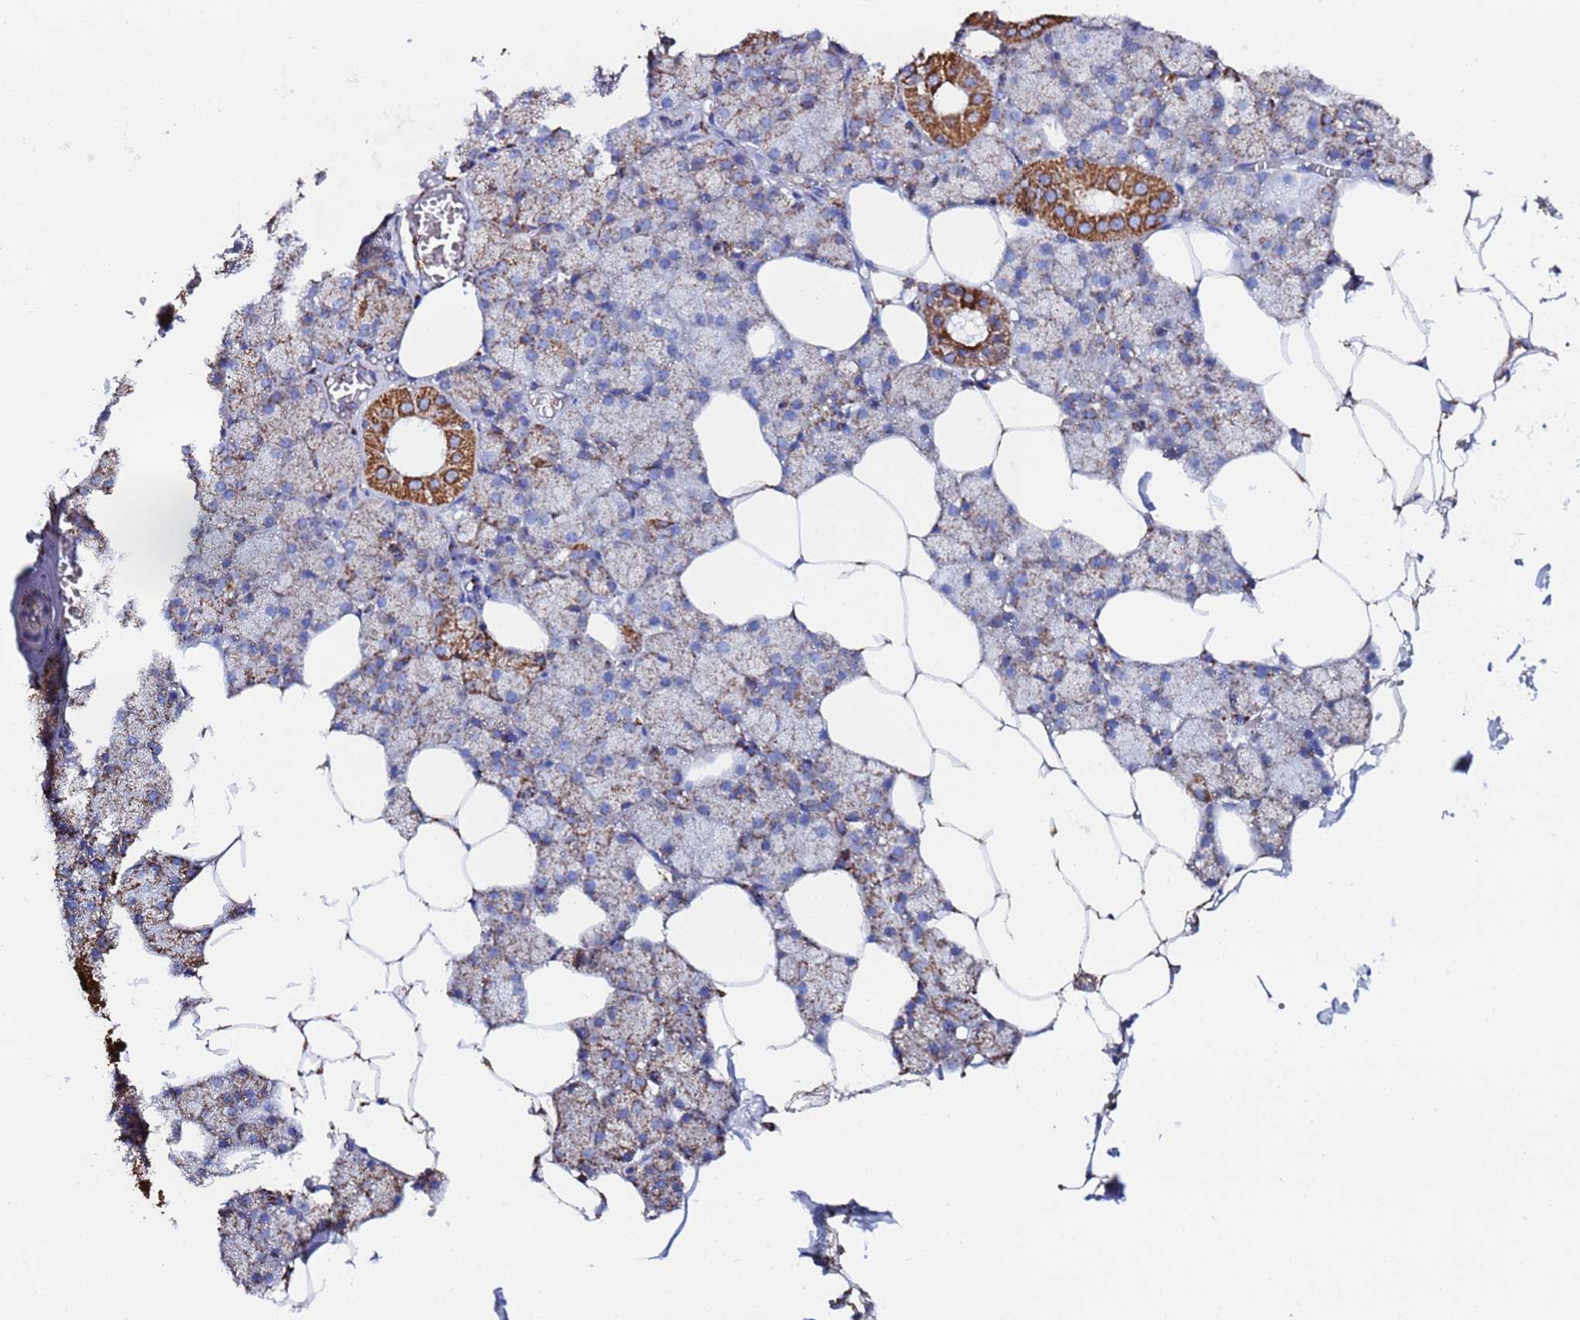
{"staining": {"intensity": "moderate", "quantity": "25%-75%", "location": "cytoplasmic/membranous"}, "tissue": "salivary gland", "cell_type": "Glandular cells", "image_type": "normal", "snomed": [{"axis": "morphology", "description": "Normal tissue, NOS"}, {"axis": "topography", "description": "Salivary gland"}], "caption": "Unremarkable salivary gland demonstrates moderate cytoplasmic/membranous positivity in approximately 25%-75% of glandular cells, visualized by immunohistochemistry. (Brightfield microscopy of DAB IHC at high magnification).", "gene": "GLUD1", "patient": {"sex": "male", "age": 62}}